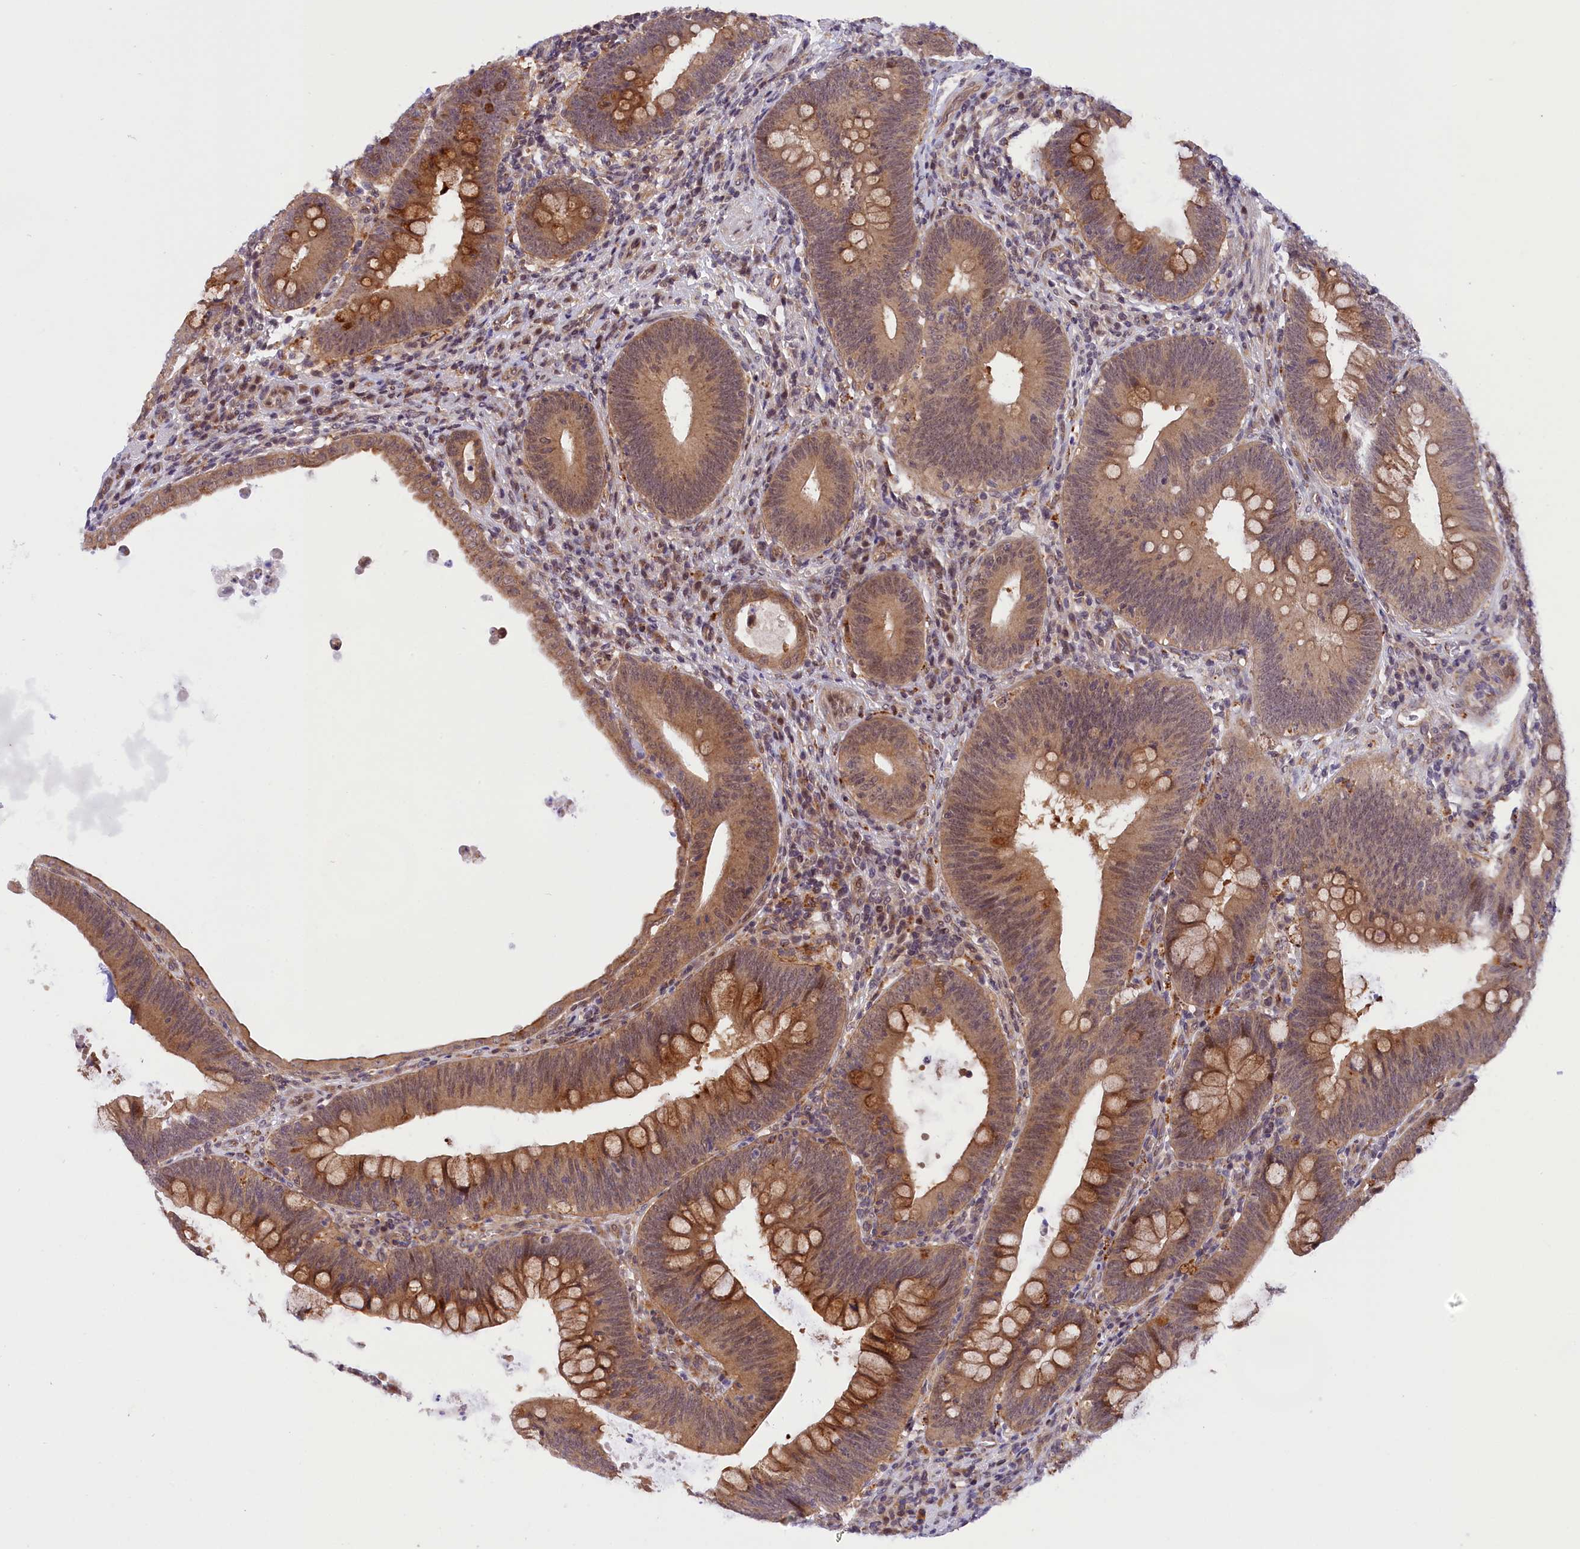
{"staining": {"intensity": "moderate", "quantity": ">75%", "location": "cytoplasmic/membranous"}, "tissue": "colorectal cancer", "cell_type": "Tumor cells", "image_type": "cancer", "snomed": [{"axis": "morphology", "description": "Normal tissue, NOS"}, {"axis": "topography", "description": "Colon"}], "caption": "Immunohistochemical staining of colorectal cancer exhibits medium levels of moderate cytoplasmic/membranous expression in approximately >75% of tumor cells. Using DAB (brown) and hematoxylin (blue) stains, captured at high magnification using brightfield microscopy.", "gene": "SAMD4A", "patient": {"sex": "female", "age": 82}}